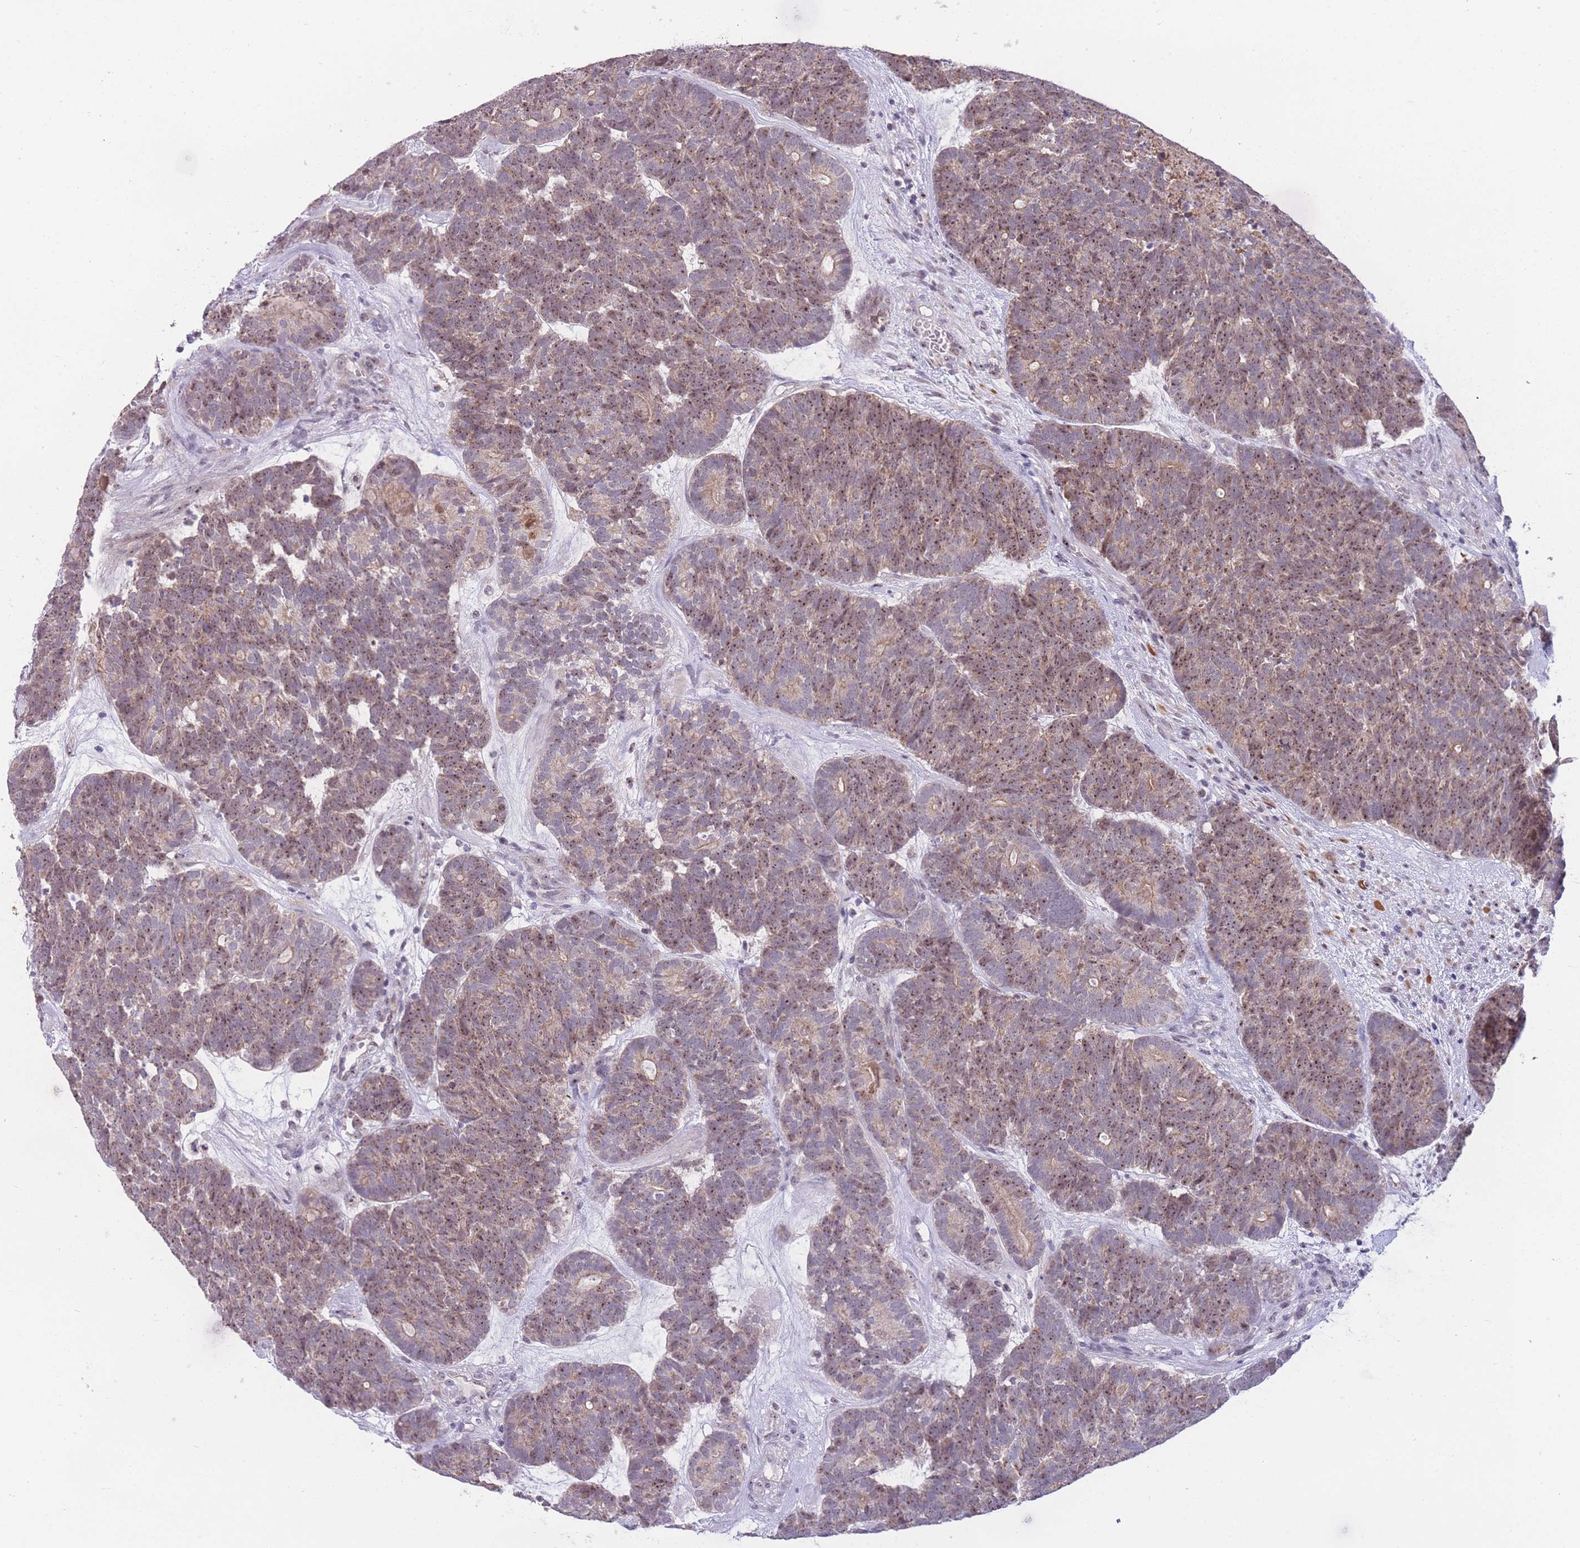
{"staining": {"intensity": "moderate", "quantity": ">75%", "location": "cytoplasmic/membranous,nuclear"}, "tissue": "head and neck cancer", "cell_type": "Tumor cells", "image_type": "cancer", "snomed": [{"axis": "morphology", "description": "Adenocarcinoma, NOS"}, {"axis": "topography", "description": "Head-Neck"}], "caption": "DAB (3,3'-diaminobenzidine) immunohistochemical staining of head and neck cancer shows moderate cytoplasmic/membranous and nuclear protein staining in about >75% of tumor cells. (Brightfield microscopy of DAB IHC at high magnification).", "gene": "MCIDAS", "patient": {"sex": "female", "age": 81}}